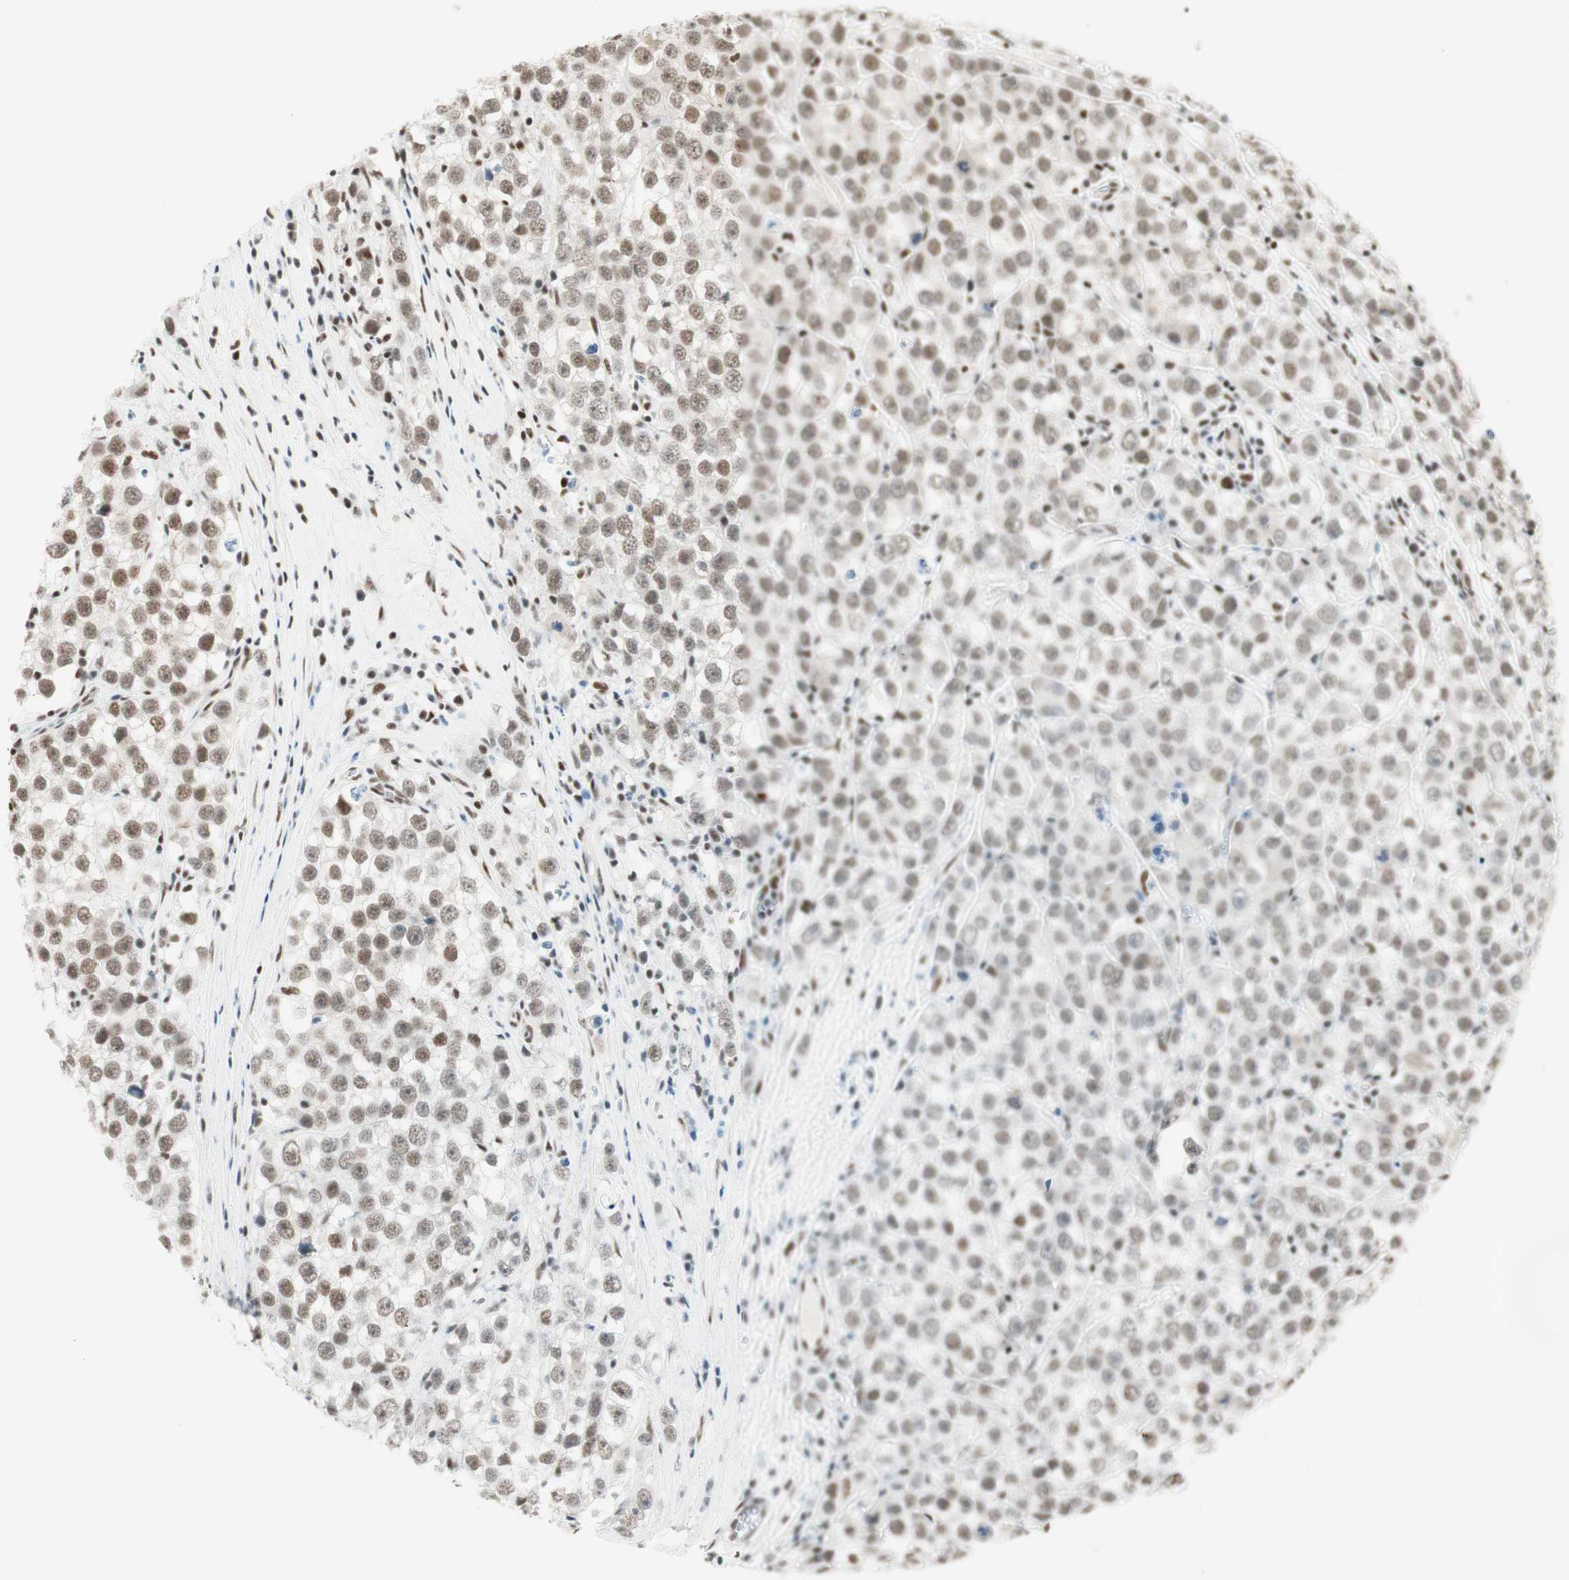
{"staining": {"intensity": "moderate", "quantity": ">75%", "location": "nuclear"}, "tissue": "testis cancer", "cell_type": "Tumor cells", "image_type": "cancer", "snomed": [{"axis": "morphology", "description": "Seminoma, NOS"}, {"axis": "morphology", "description": "Carcinoma, Embryonal, NOS"}, {"axis": "topography", "description": "Testis"}], "caption": "An immunohistochemistry (IHC) photomicrograph of neoplastic tissue is shown. Protein staining in brown highlights moderate nuclear positivity in testis cancer (embryonal carcinoma) within tumor cells. (Brightfield microscopy of DAB IHC at high magnification).", "gene": "HEXIM1", "patient": {"sex": "male", "age": 52}}